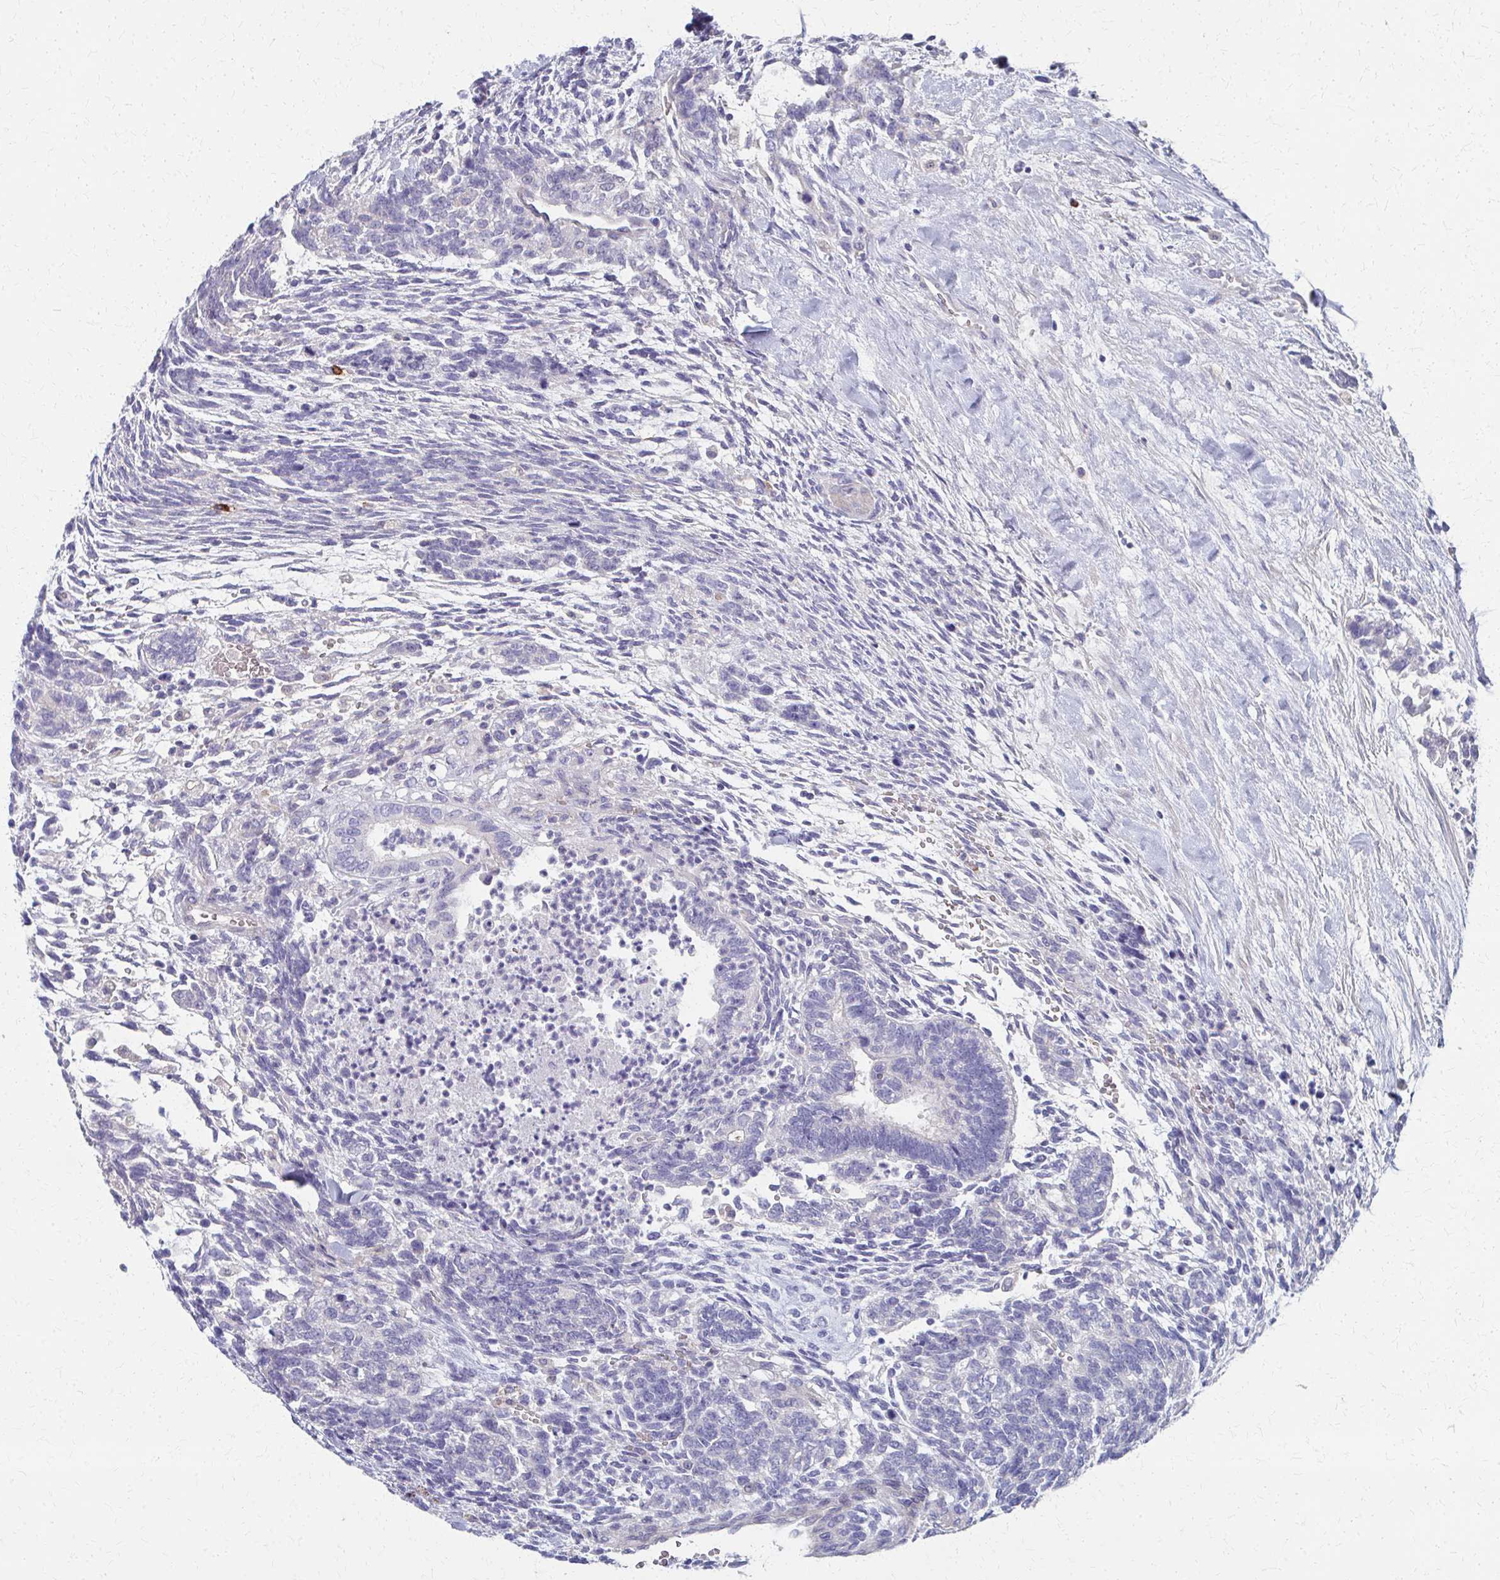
{"staining": {"intensity": "negative", "quantity": "none", "location": "none"}, "tissue": "testis cancer", "cell_type": "Tumor cells", "image_type": "cancer", "snomed": [{"axis": "morphology", "description": "Carcinoma, Embryonal, NOS"}, {"axis": "topography", "description": "Testis"}], "caption": "Tumor cells show no significant protein expression in embryonal carcinoma (testis).", "gene": "MS4A2", "patient": {"sex": "male", "age": 23}}